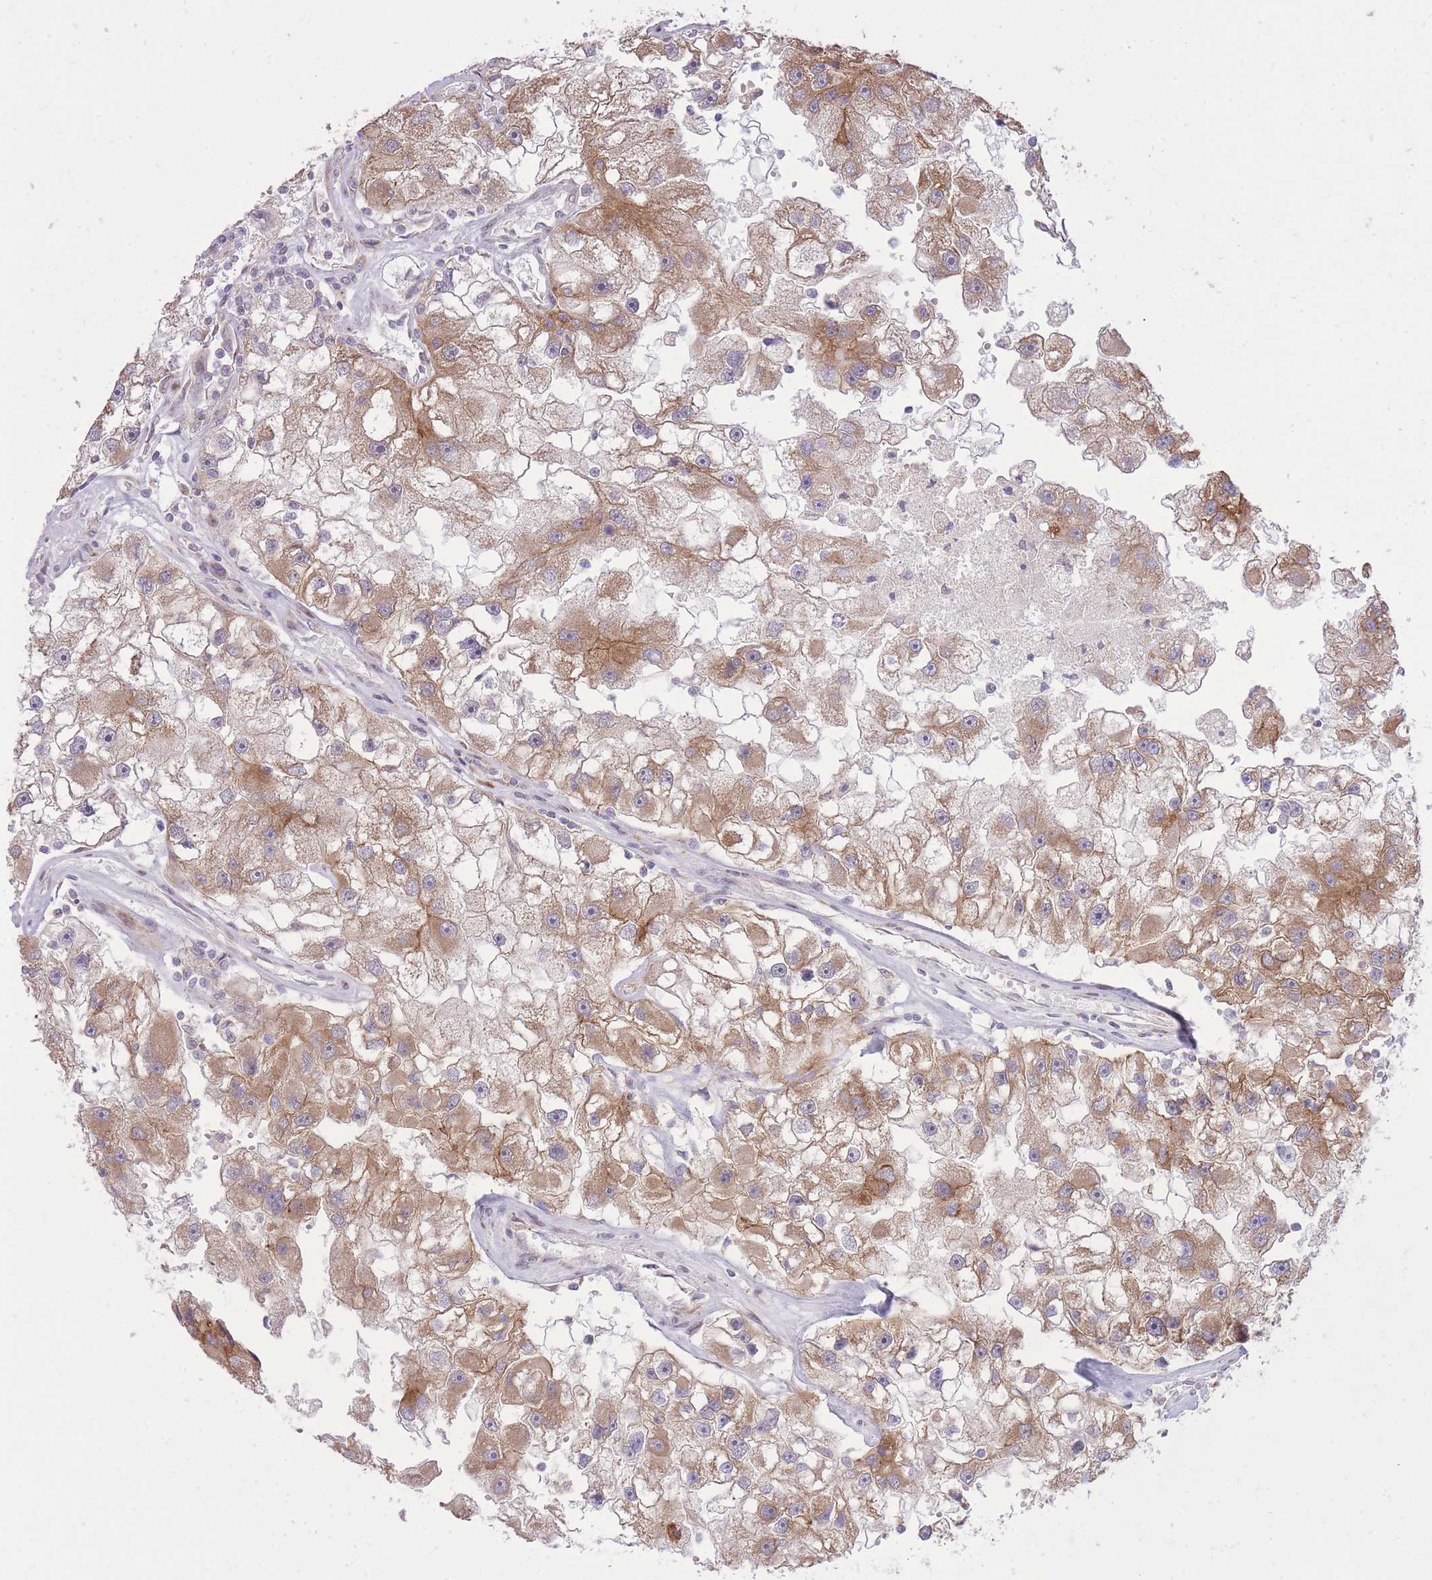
{"staining": {"intensity": "moderate", "quantity": ">75%", "location": "cytoplasmic/membranous"}, "tissue": "renal cancer", "cell_type": "Tumor cells", "image_type": "cancer", "snomed": [{"axis": "morphology", "description": "Adenocarcinoma, NOS"}, {"axis": "topography", "description": "Kidney"}], "caption": "Renal adenocarcinoma stained with DAB (3,3'-diaminobenzidine) IHC shows medium levels of moderate cytoplasmic/membranous positivity in about >75% of tumor cells. (Stains: DAB in brown, nuclei in blue, Microscopy: brightfield microscopy at high magnification).", "gene": "SLC4A4", "patient": {"sex": "male", "age": 63}}